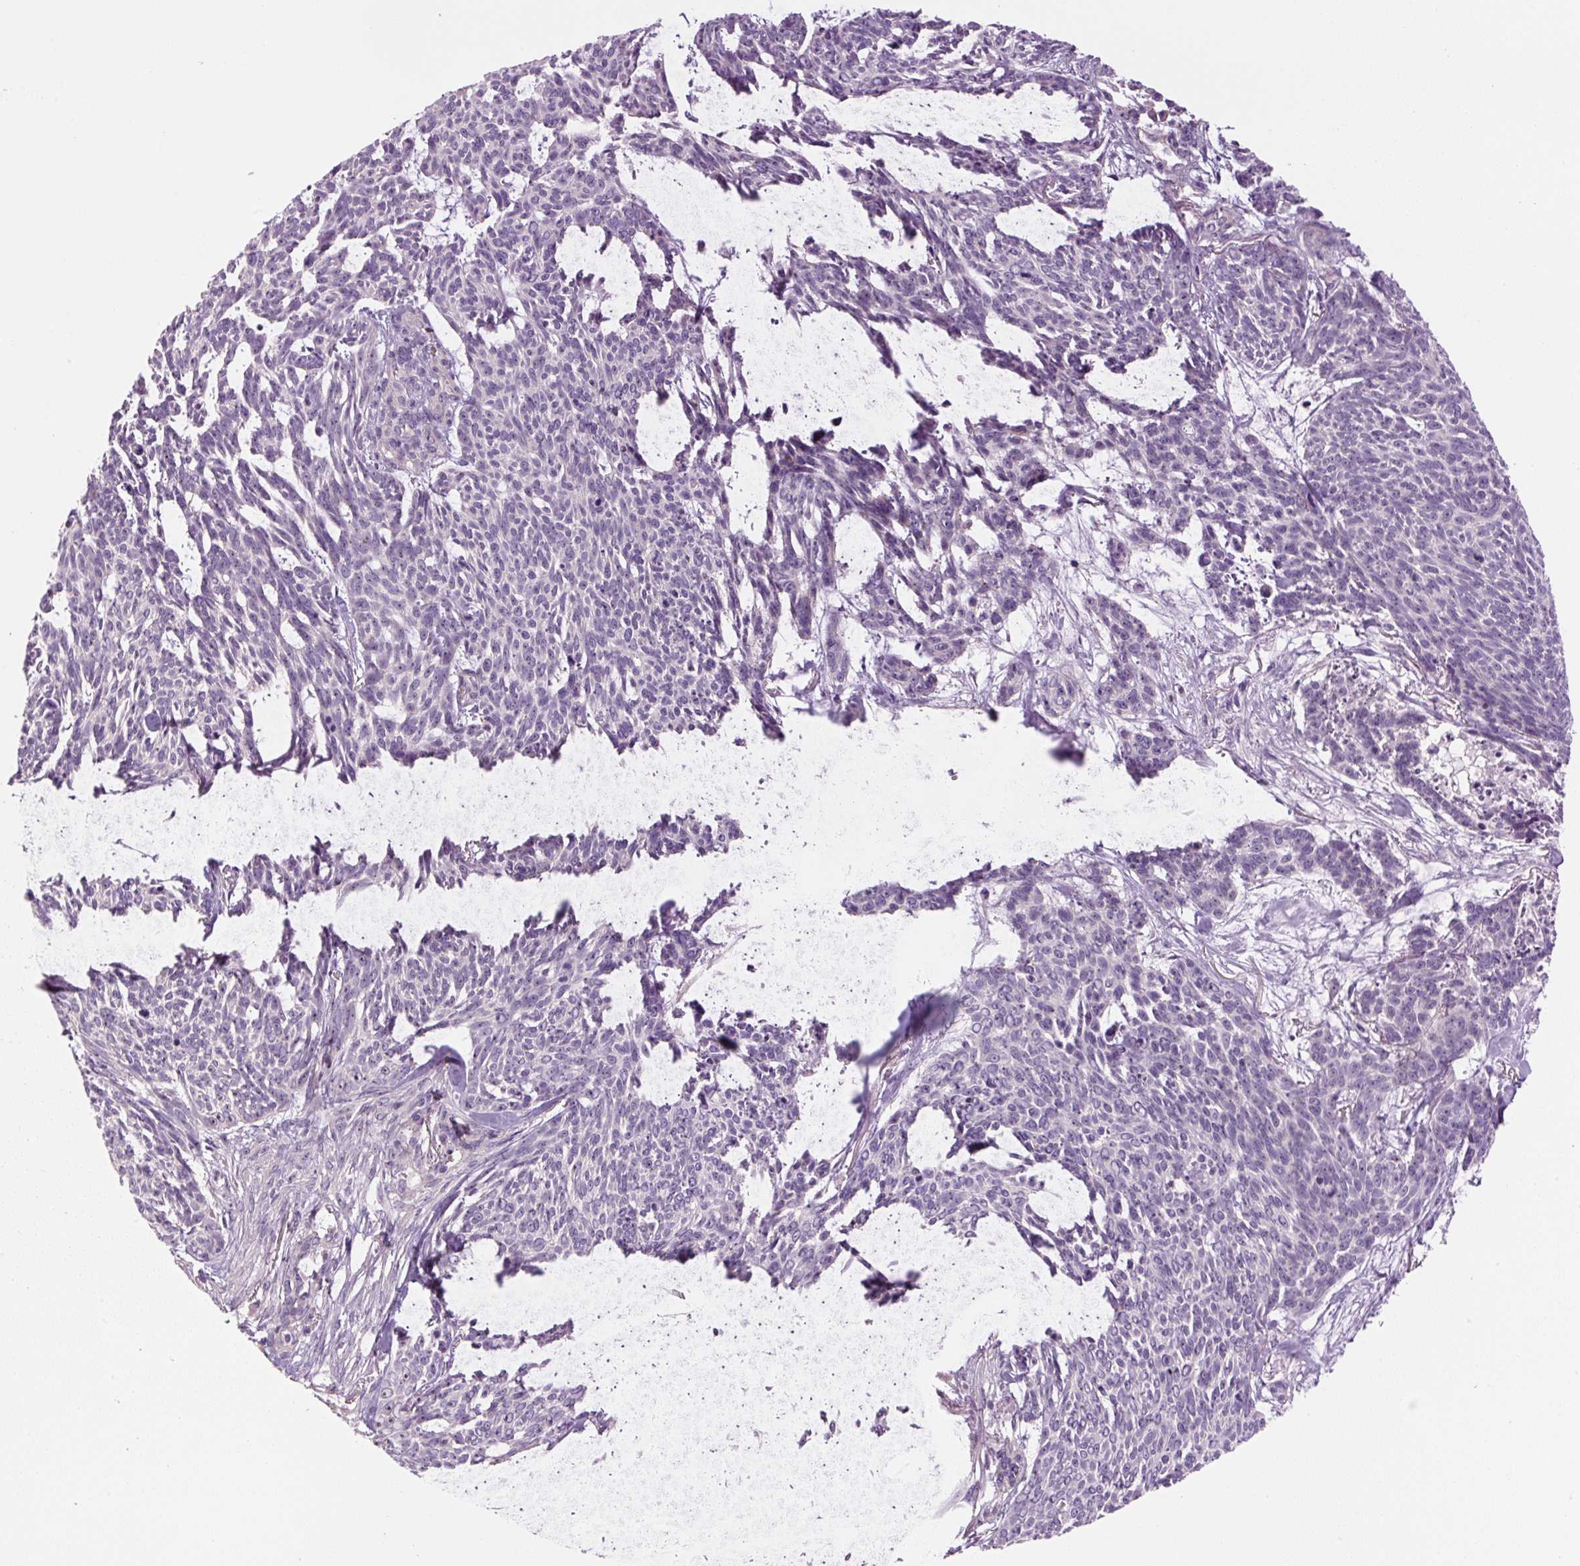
{"staining": {"intensity": "negative", "quantity": "none", "location": "none"}, "tissue": "skin cancer", "cell_type": "Tumor cells", "image_type": "cancer", "snomed": [{"axis": "morphology", "description": "Basal cell carcinoma"}, {"axis": "topography", "description": "Skin"}], "caption": "Immunohistochemical staining of skin basal cell carcinoma demonstrates no significant positivity in tumor cells. (DAB immunohistochemistry visualized using brightfield microscopy, high magnification).", "gene": "TMEM151B", "patient": {"sex": "female", "age": 93}}